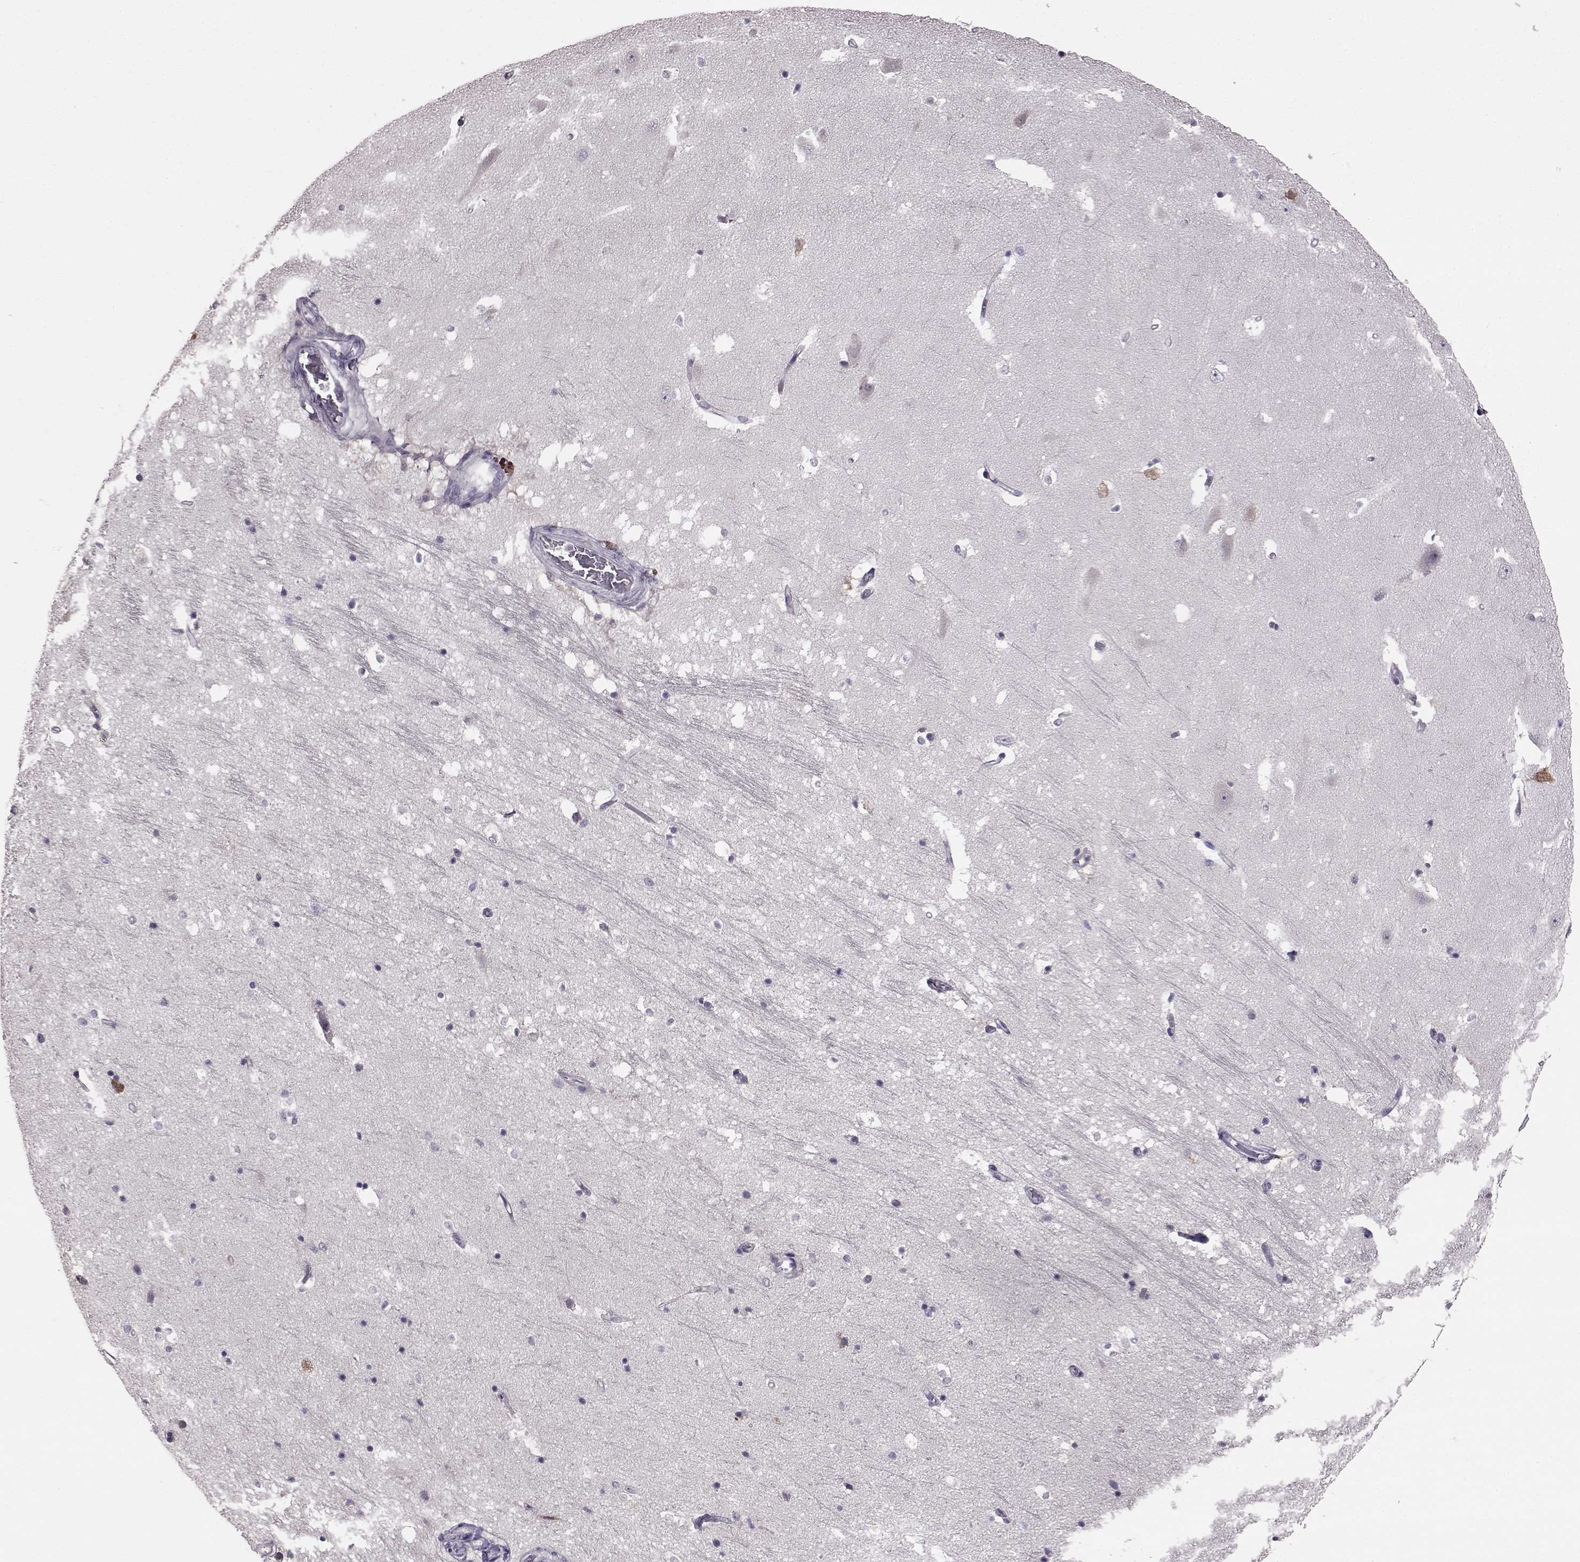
{"staining": {"intensity": "negative", "quantity": "none", "location": "none"}, "tissue": "hippocampus", "cell_type": "Glial cells", "image_type": "normal", "snomed": [{"axis": "morphology", "description": "Normal tissue, NOS"}, {"axis": "topography", "description": "Hippocampus"}], "caption": "Micrograph shows no significant protein expression in glial cells of normal hippocampus.", "gene": "ADGRG2", "patient": {"sex": "male", "age": 44}}